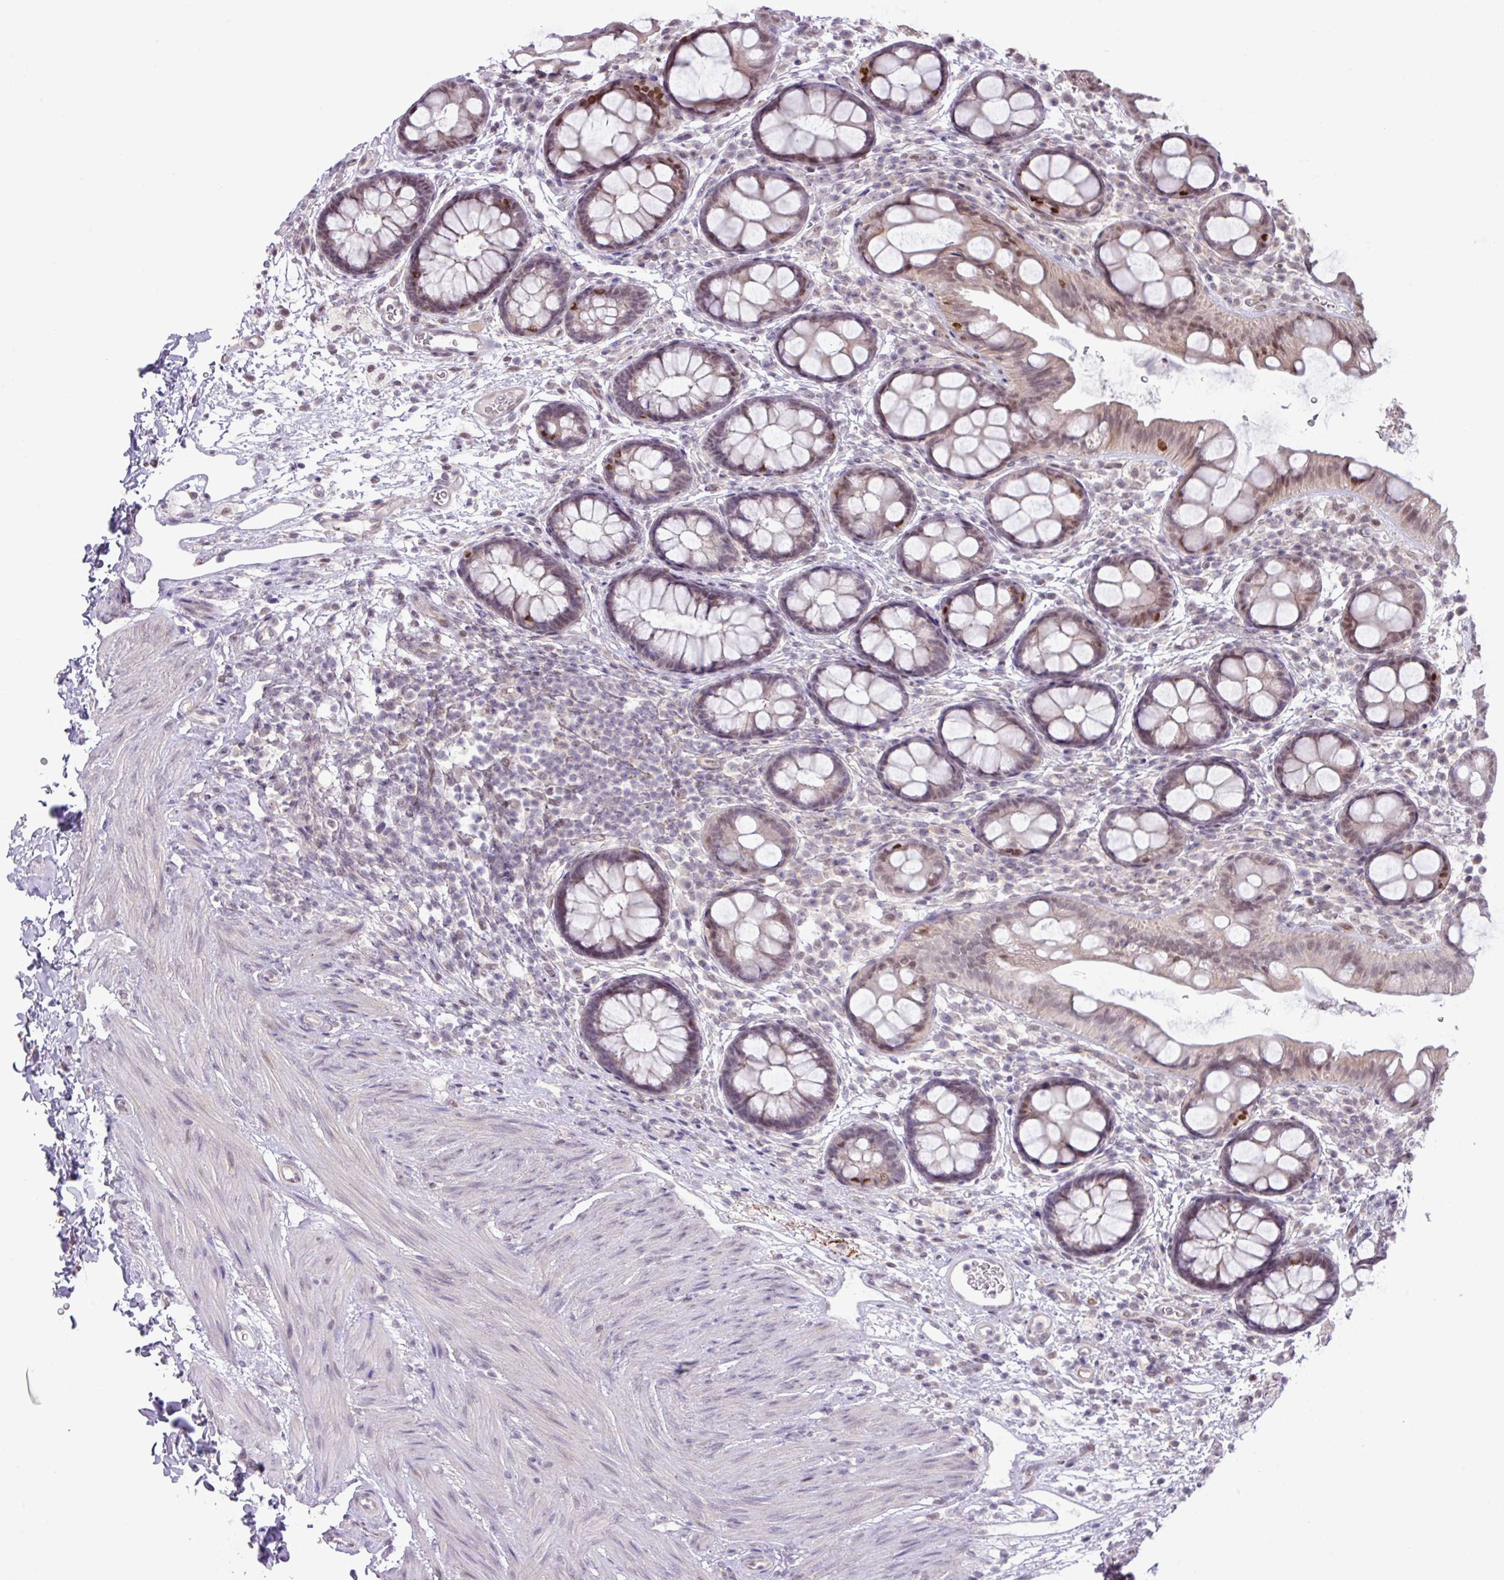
{"staining": {"intensity": "moderate", "quantity": "25%-75%", "location": "cytoplasmic/membranous,nuclear"}, "tissue": "rectum", "cell_type": "Glandular cells", "image_type": "normal", "snomed": [{"axis": "morphology", "description": "Normal tissue, NOS"}, {"axis": "topography", "description": "Rectum"}, {"axis": "topography", "description": "Peripheral nerve tissue"}], "caption": "Protein expression analysis of normal human rectum reveals moderate cytoplasmic/membranous,nuclear positivity in approximately 25%-75% of glandular cells. (DAB IHC, brown staining for protein, blue staining for nuclei).", "gene": "ANKRD13B", "patient": {"sex": "female", "age": 69}}